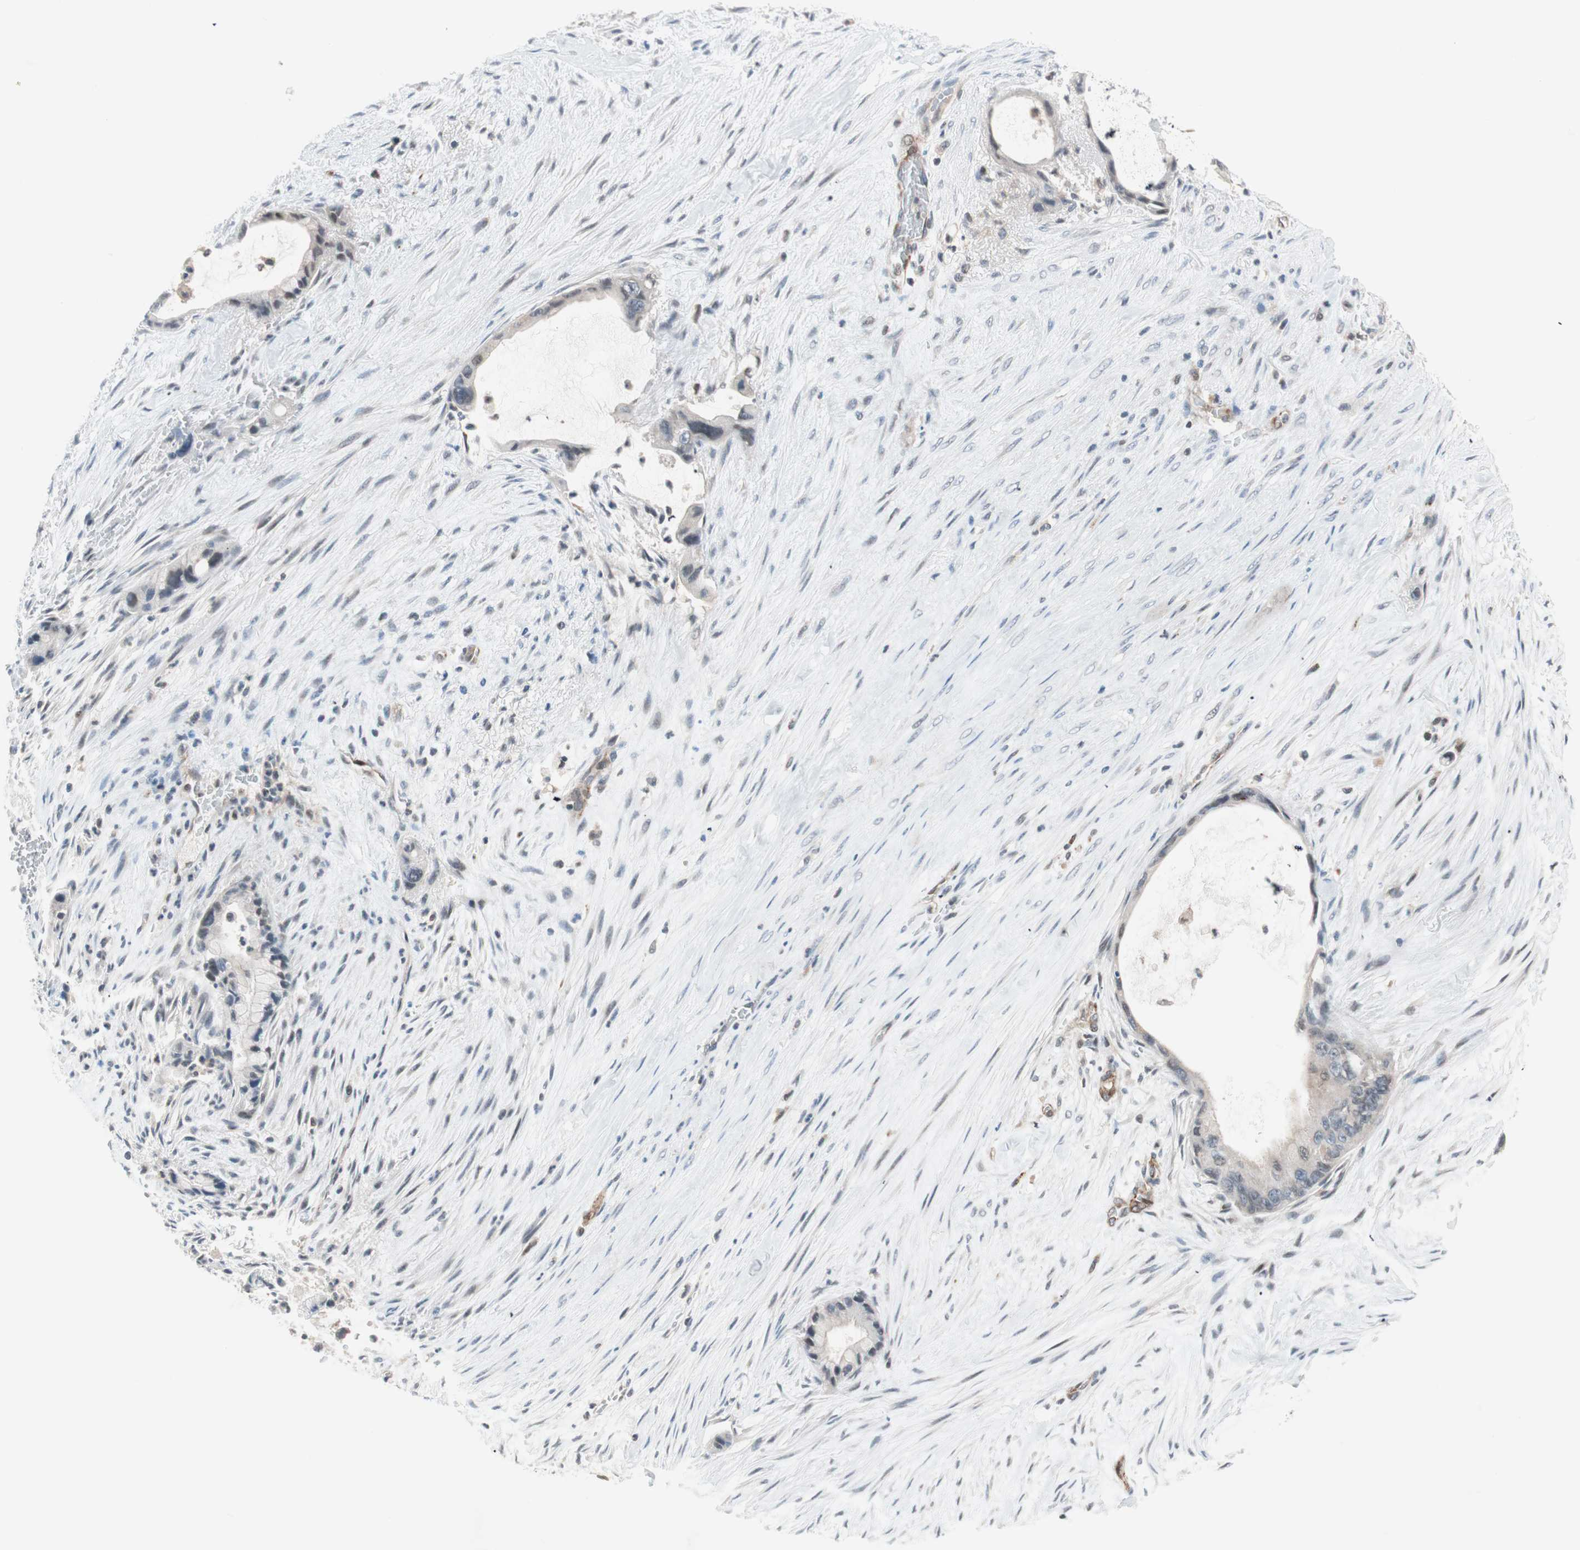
{"staining": {"intensity": "weak", "quantity": "<25%", "location": "nuclear"}, "tissue": "liver cancer", "cell_type": "Tumor cells", "image_type": "cancer", "snomed": [{"axis": "morphology", "description": "Cholangiocarcinoma"}, {"axis": "topography", "description": "Liver"}], "caption": "Protein analysis of liver cancer displays no significant expression in tumor cells.", "gene": "PIK3R3", "patient": {"sex": "female", "age": 55}}